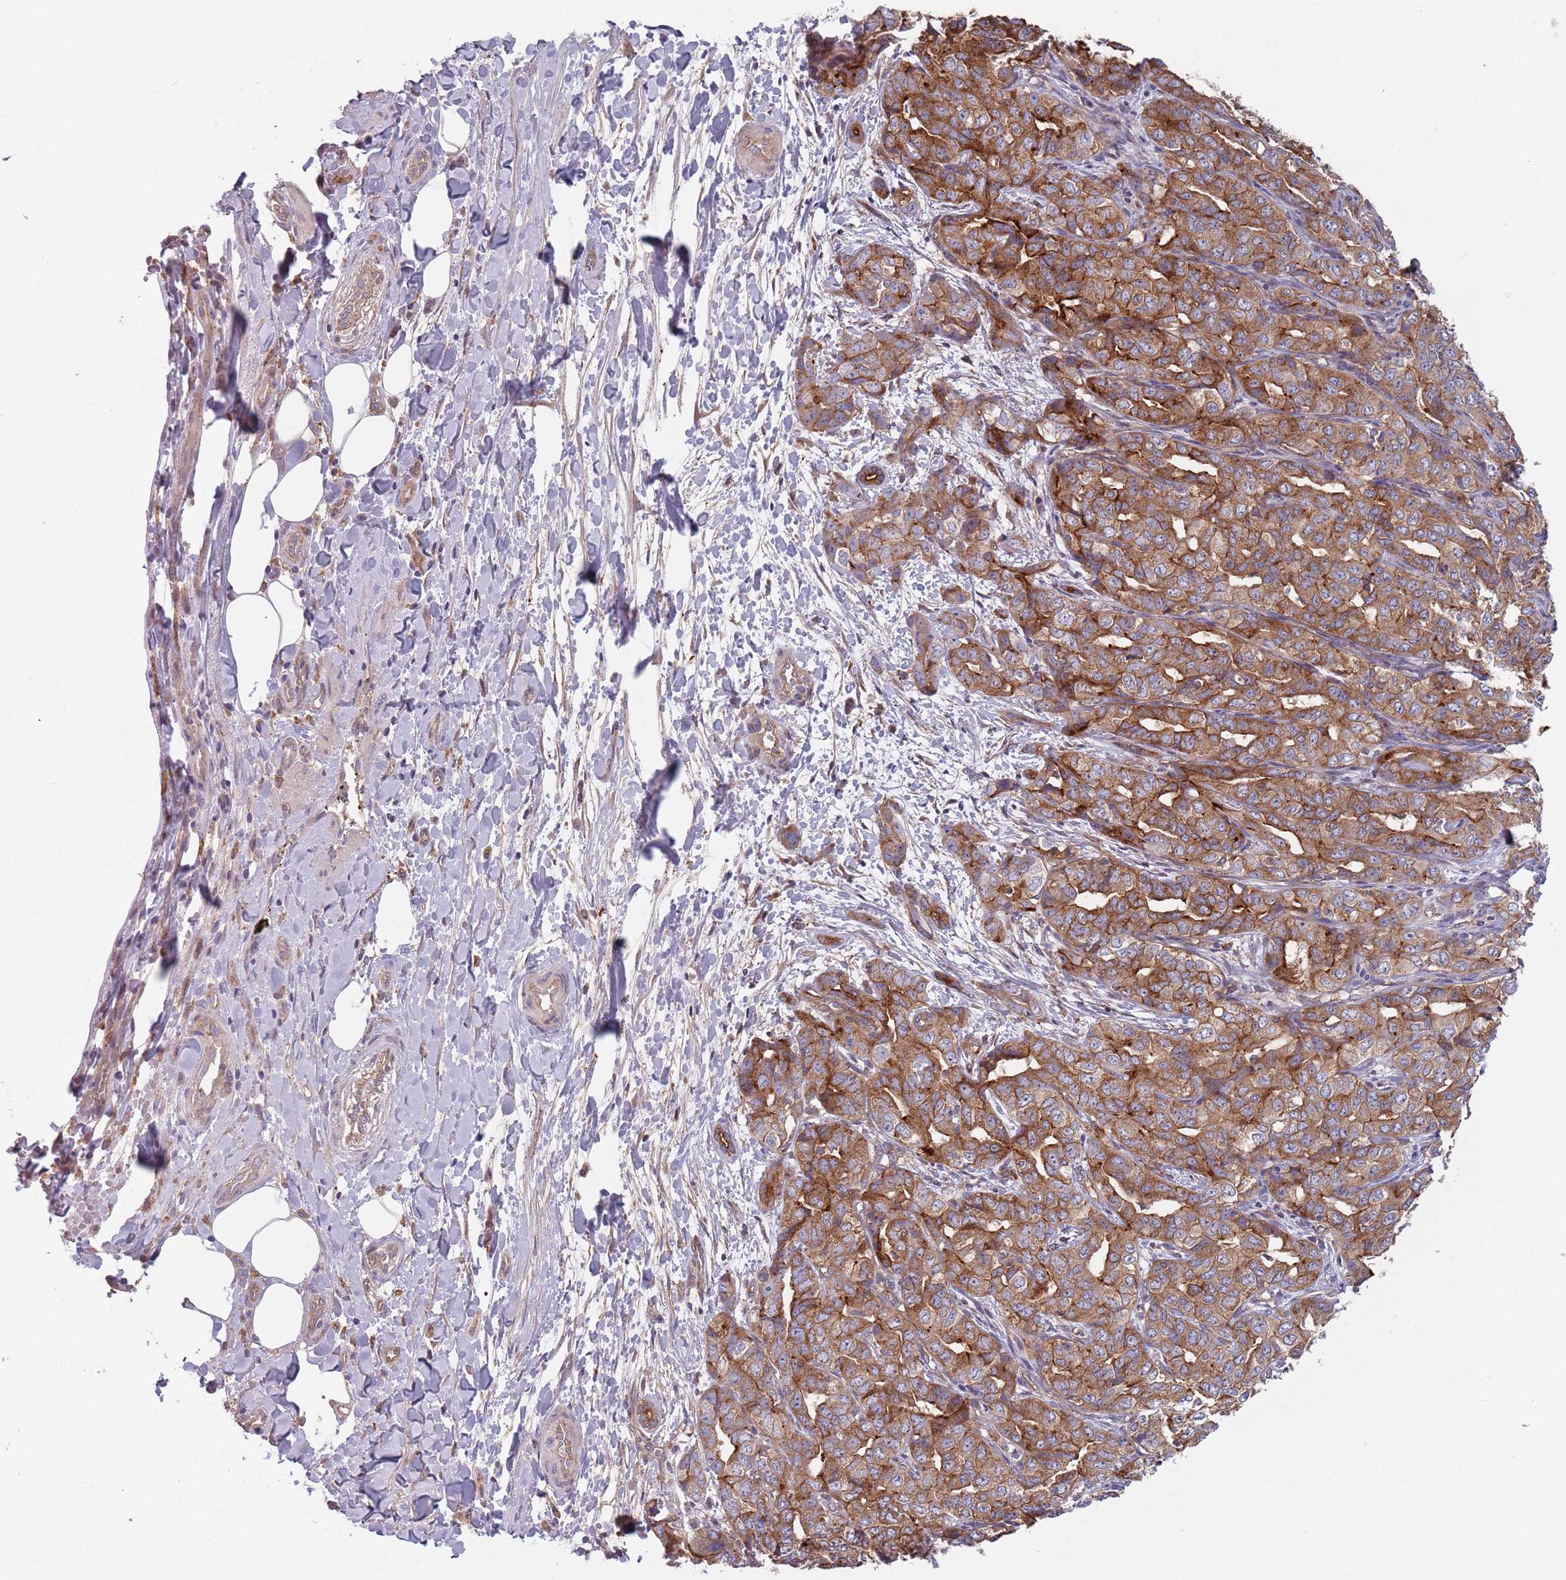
{"staining": {"intensity": "moderate", "quantity": ">75%", "location": "cytoplasmic/membranous"}, "tissue": "liver cancer", "cell_type": "Tumor cells", "image_type": "cancer", "snomed": [{"axis": "morphology", "description": "Cholangiocarcinoma"}, {"axis": "topography", "description": "Liver"}], "caption": "Tumor cells display medium levels of moderate cytoplasmic/membranous positivity in about >75% of cells in liver cancer. The protein is stained brown, and the nuclei are stained in blue (DAB IHC with brightfield microscopy, high magnification).", "gene": "APPL2", "patient": {"sex": "male", "age": 59}}